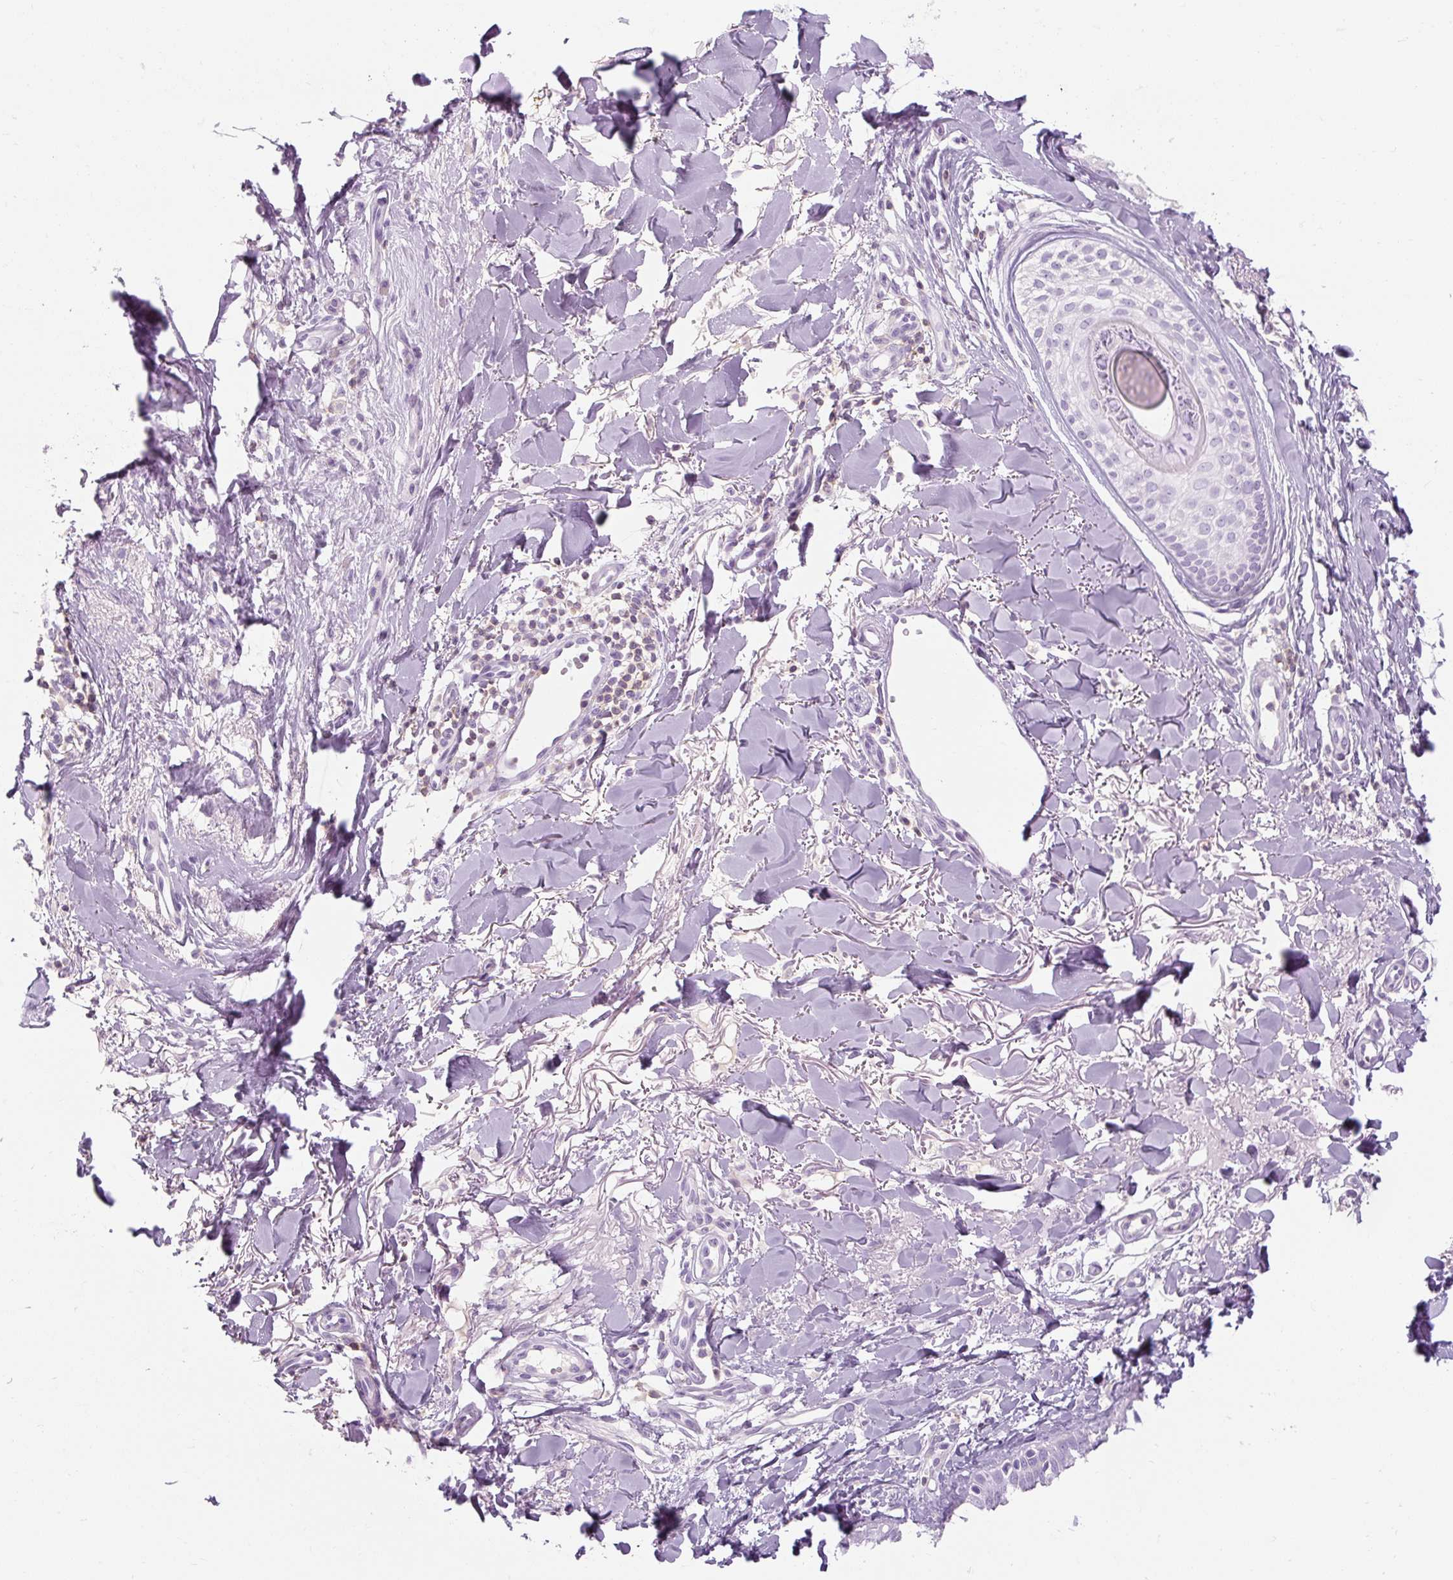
{"staining": {"intensity": "negative", "quantity": "none", "location": "none"}, "tissue": "skin cancer", "cell_type": "Tumor cells", "image_type": "cancer", "snomed": [{"axis": "morphology", "description": "Basal cell carcinoma"}, {"axis": "topography", "description": "Skin"}], "caption": "Immunohistochemistry (IHC) of human basal cell carcinoma (skin) exhibits no expression in tumor cells. Nuclei are stained in blue.", "gene": "TIGD2", "patient": {"sex": "male", "age": 52}}